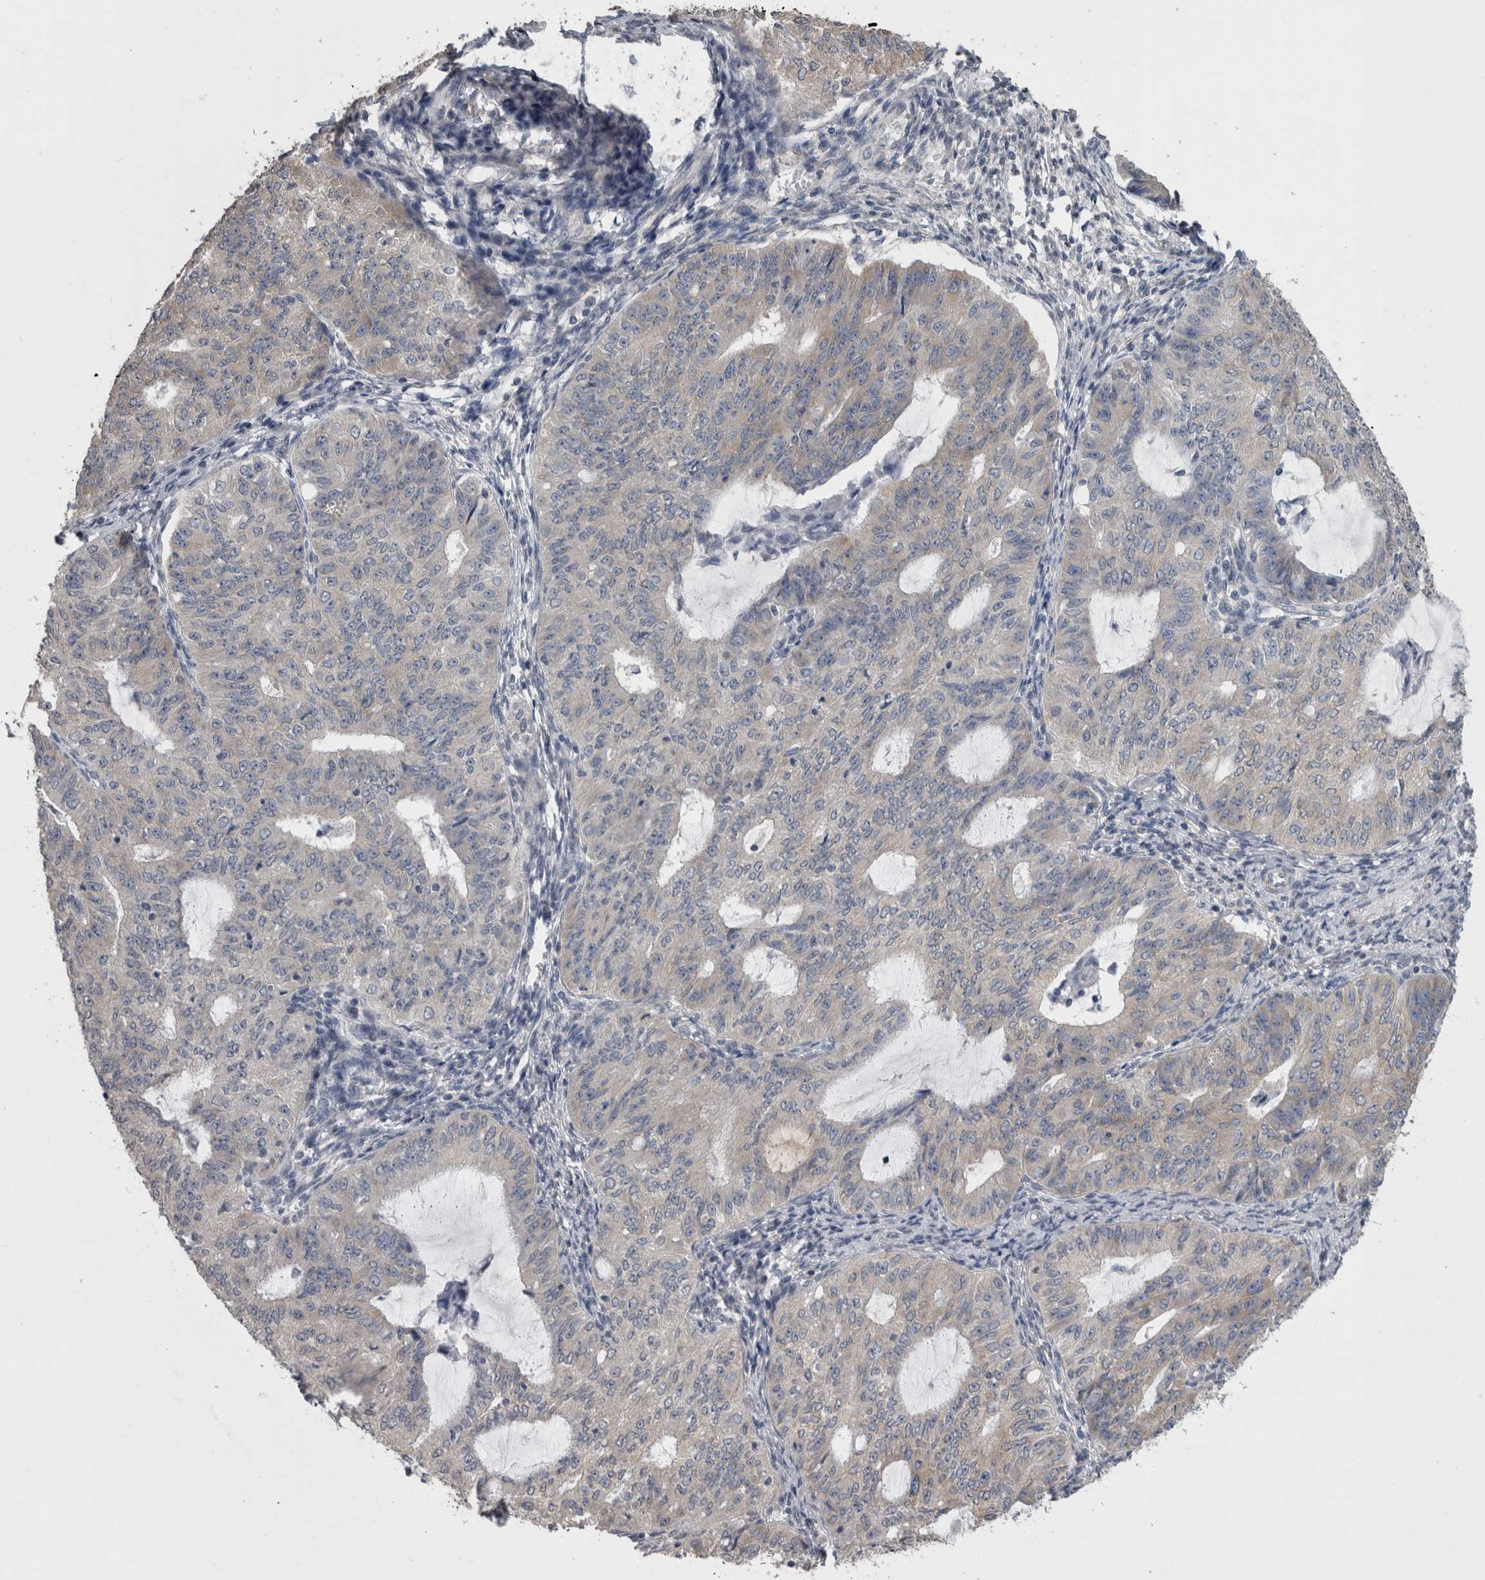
{"staining": {"intensity": "weak", "quantity": "<25%", "location": "cytoplasmic/membranous"}, "tissue": "endometrial cancer", "cell_type": "Tumor cells", "image_type": "cancer", "snomed": [{"axis": "morphology", "description": "Adenocarcinoma, NOS"}, {"axis": "topography", "description": "Endometrium"}], "caption": "Immunohistochemical staining of endometrial cancer (adenocarcinoma) exhibits no significant staining in tumor cells.", "gene": "DDX6", "patient": {"sex": "female", "age": 32}}